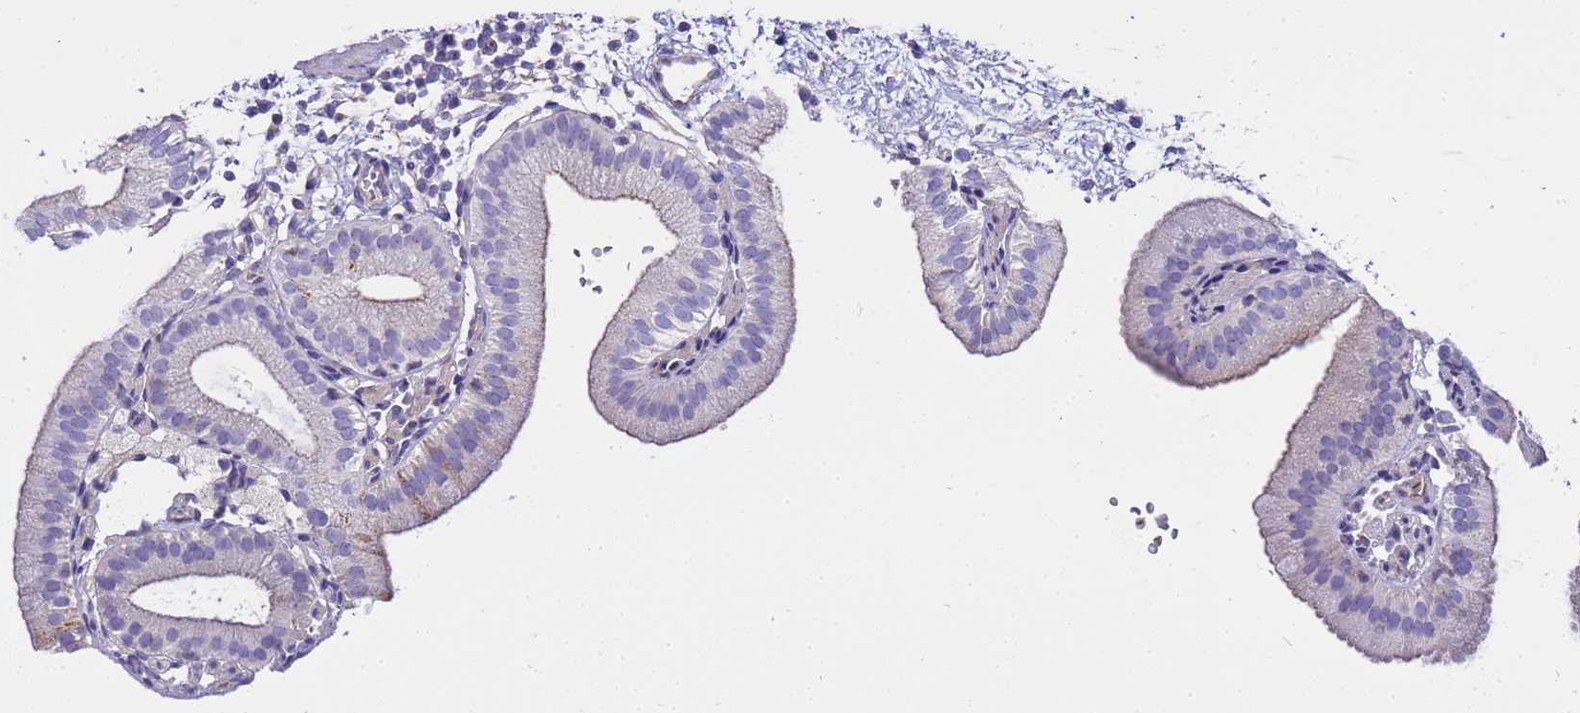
{"staining": {"intensity": "strong", "quantity": "<25%", "location": "cytoplasmic/membranous"}, "tissue": "gallbladder", "cell_type": "Glandular cells", "image_type": "normal", "snomed": [{"axis": "morphology", "description": "Normal tissue, NOS"}, {"axis": "topography", "description": "Gallbladder"}], "caption": "Immunohistochemical staining of unremarkable human gallbladder reveals medium levels of strong cytoplasmic/membranous expression in about <25% of glandular cells.", "gene": "RIPPLY2", "patient": {"sex": "male", "age": 55}}